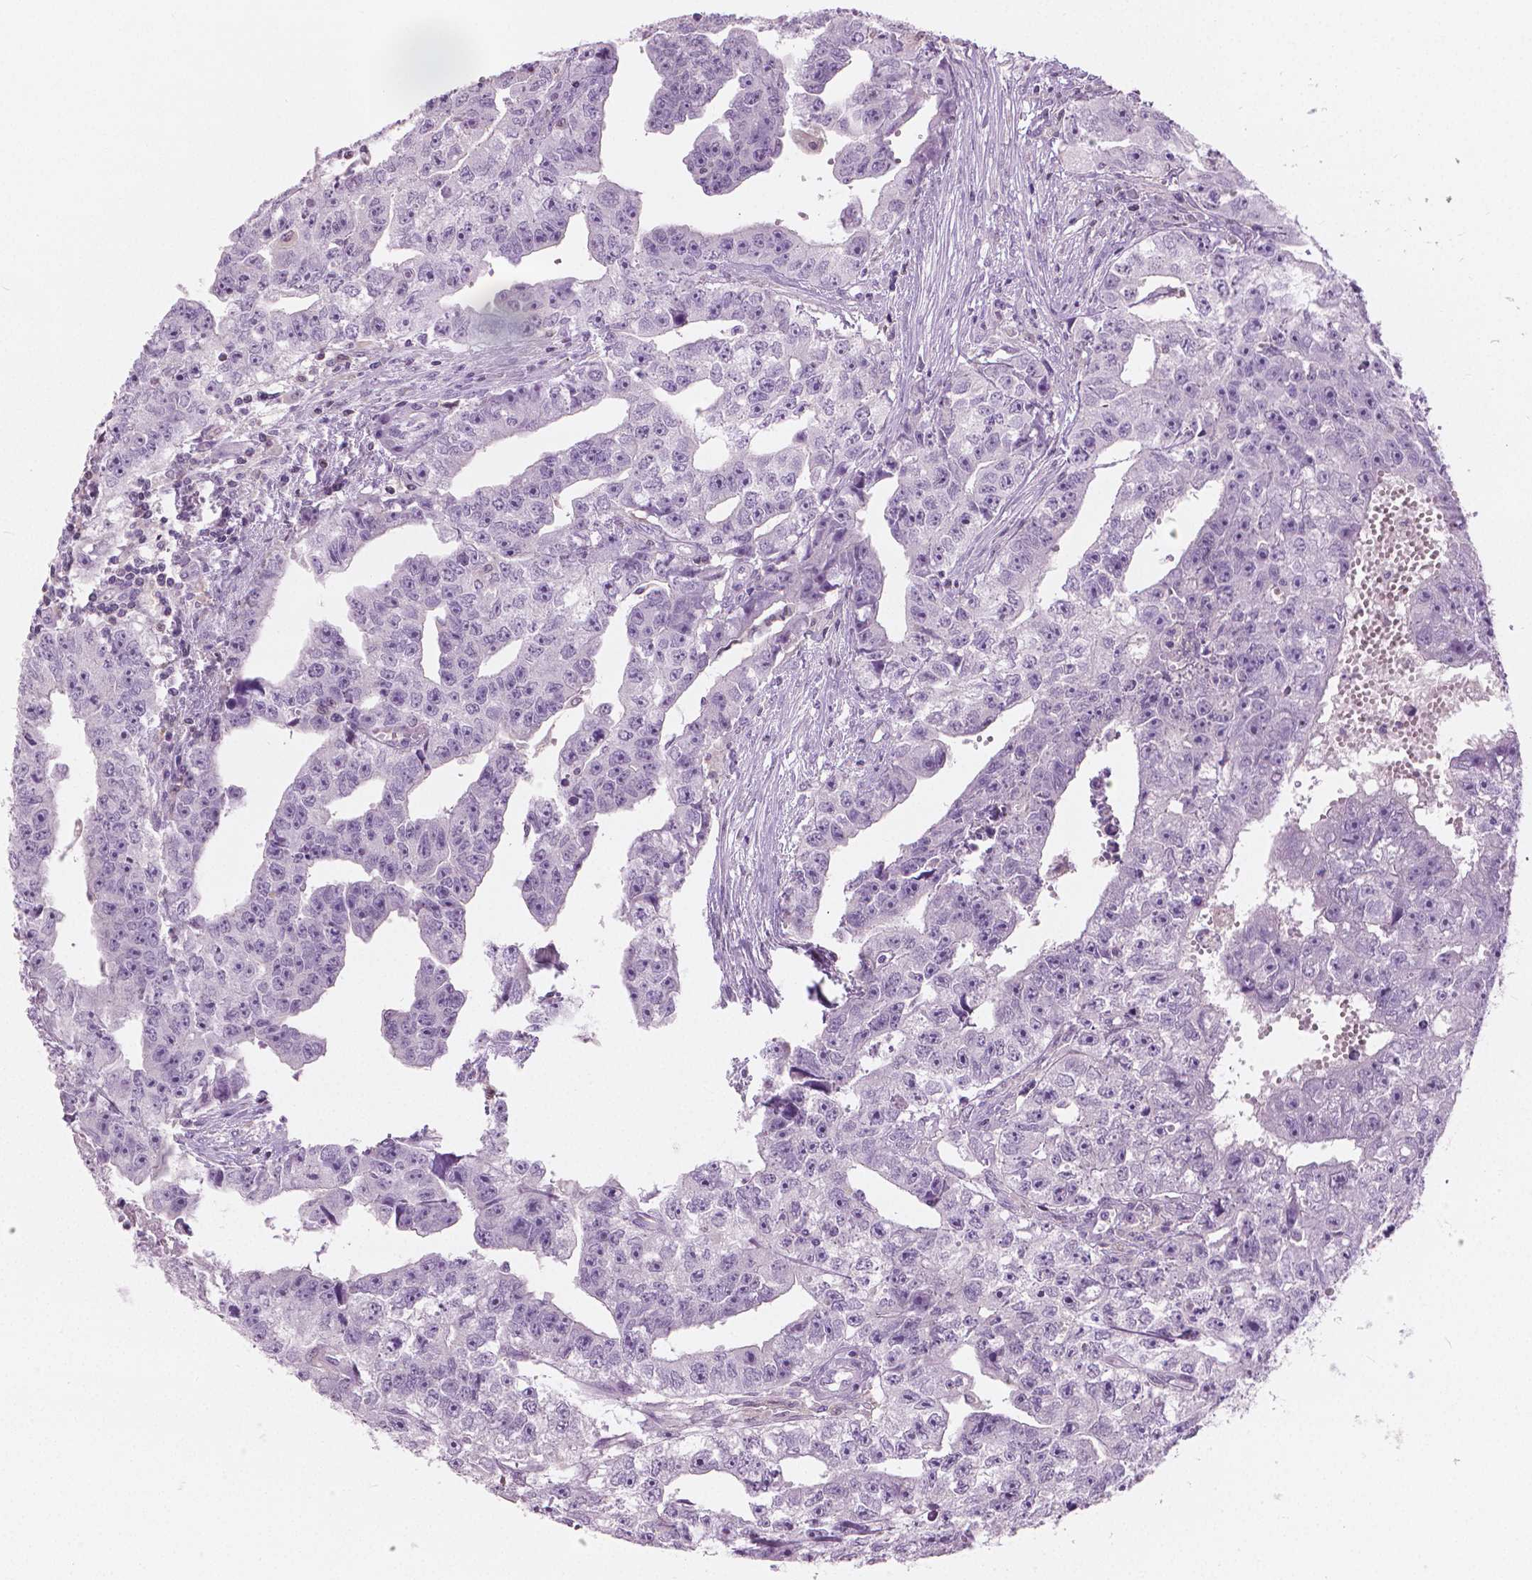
{"staining": {"intensity": "negative", "quantity": "none", "location": "none"}, "tissue": "testis cancer", "cell_type": "Tumor cells", "image_type": "cancer", "snomed": [{"axis": "morphology", "description": "Carcinoma, Embryonal, NOS"}, {"axis": "morphology", "description": "Teratoma, malignant, NOS"}, {"axis": "topography", "description": "Testis"}], "caption": "DAB (3,3'-diaminobenzidine) immunohistochemical staining of testis embryonal carcinoma displays no significant expression in tumor cells.", "gene": "GALM", "patient": {"sex": "male", "age": 24}}